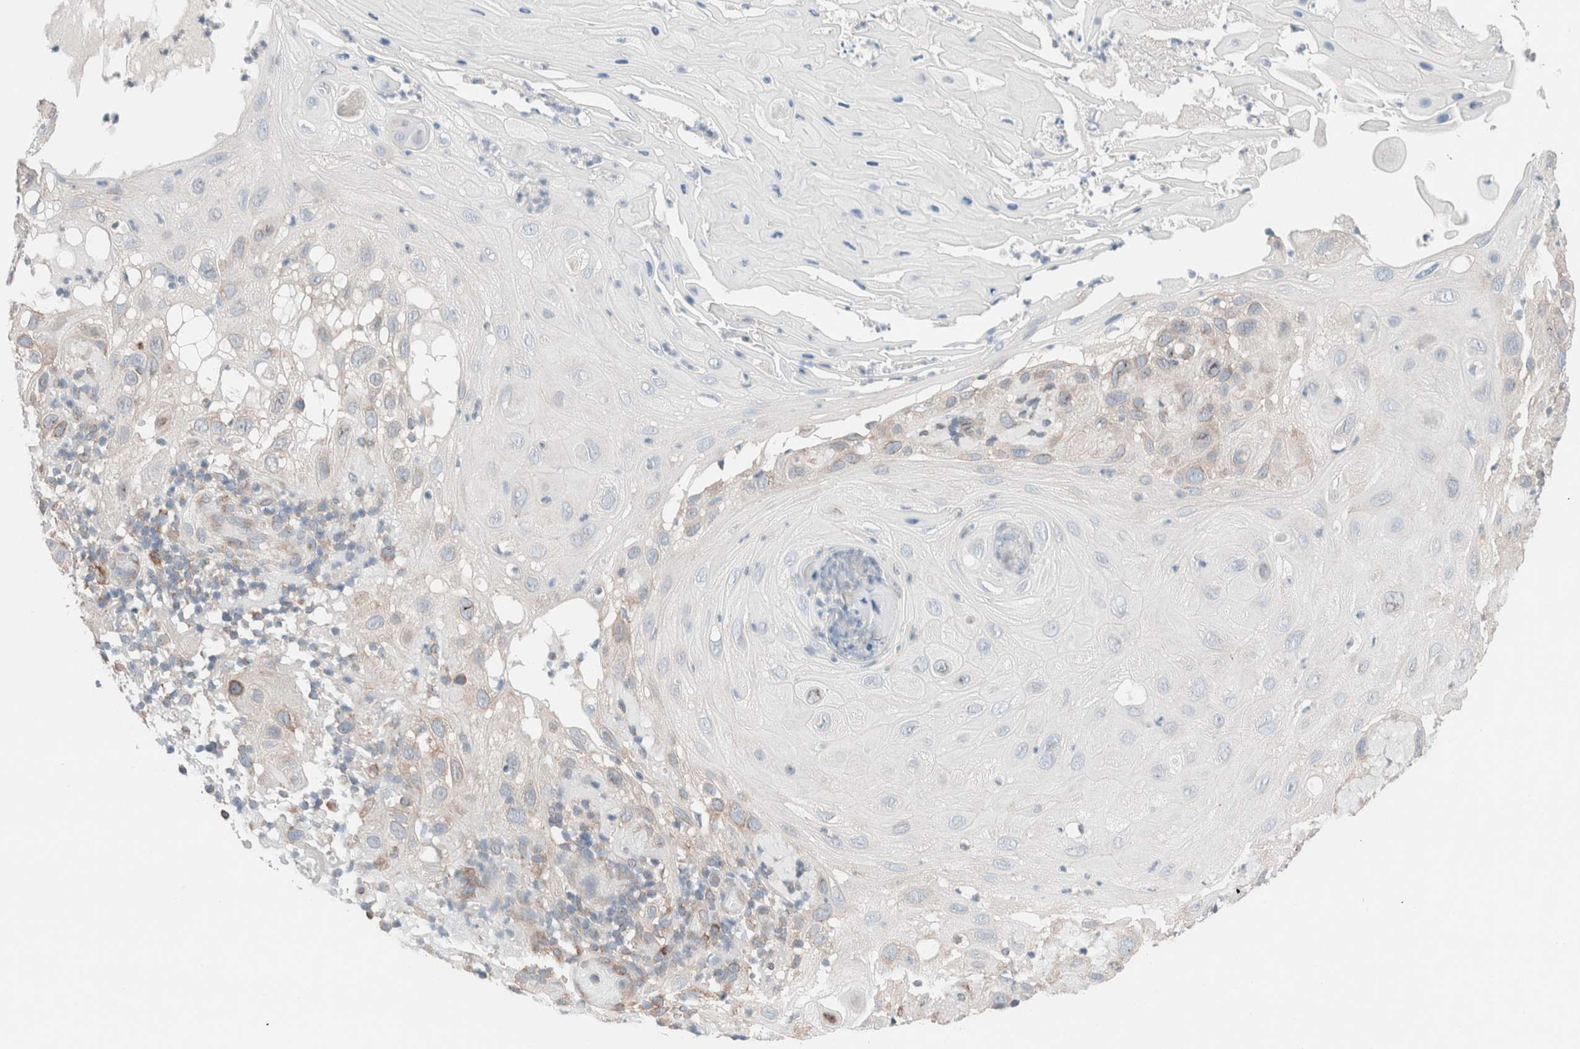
{"staining": {"intensity": "weak", "quantity": "<25%", "location": "cytoplasmic/membranous"}, "tissue": "skin cancer", "cell_type": "Tumor cells", "image_type": "cancer", "snomed": [{"axis": "morphology", "description": "Squamous cell carcinoma, NOS"}, {"axis": "topography", "description": "Skin"}], "caption": "Tumor cells show no significant staining in skin cancer (squamous cell carcinoma). (DAB (3,3'-diaminobenzidine) IHC visualized using brightfield microscopy, high magnification).", "gene": "CASC3", "patient": {"sex": "female", "age": 96}}